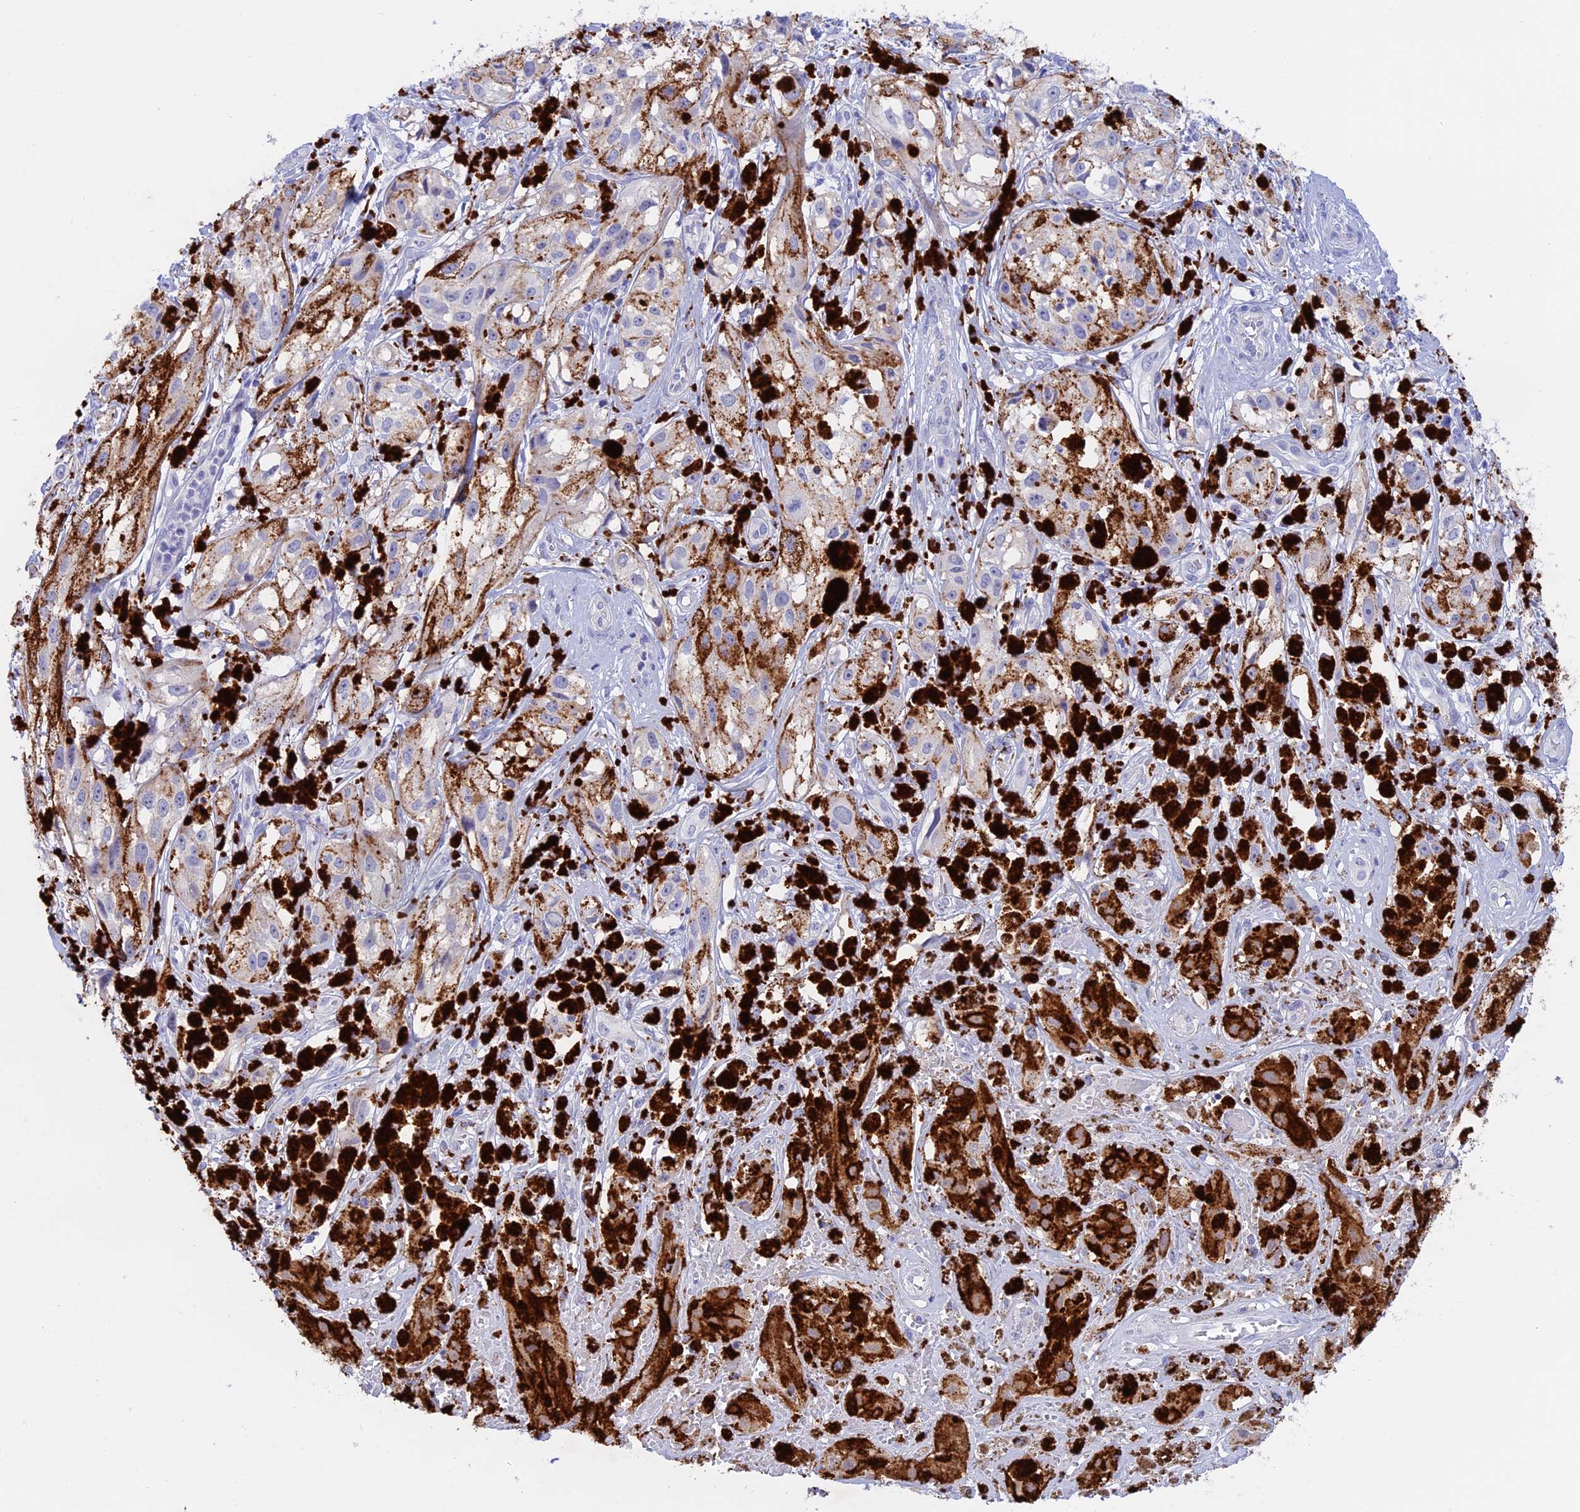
{"staining": {"intensity": "negative", "quantity": "none", "location": "none"}, "tissue": "melanoma", "cell_type": "Tumor cells", "image_type": "cancer", "snomed": [{"axis": "morphology", "description": "Malignant melanoma, NOS"}, {"axis": "topography", "description": "Skin"}], "caption": "There is no significant staining in tumor cells of melanoma.", "gene": "BTBD19", "patient": {"sex": "male", "age": 88}}